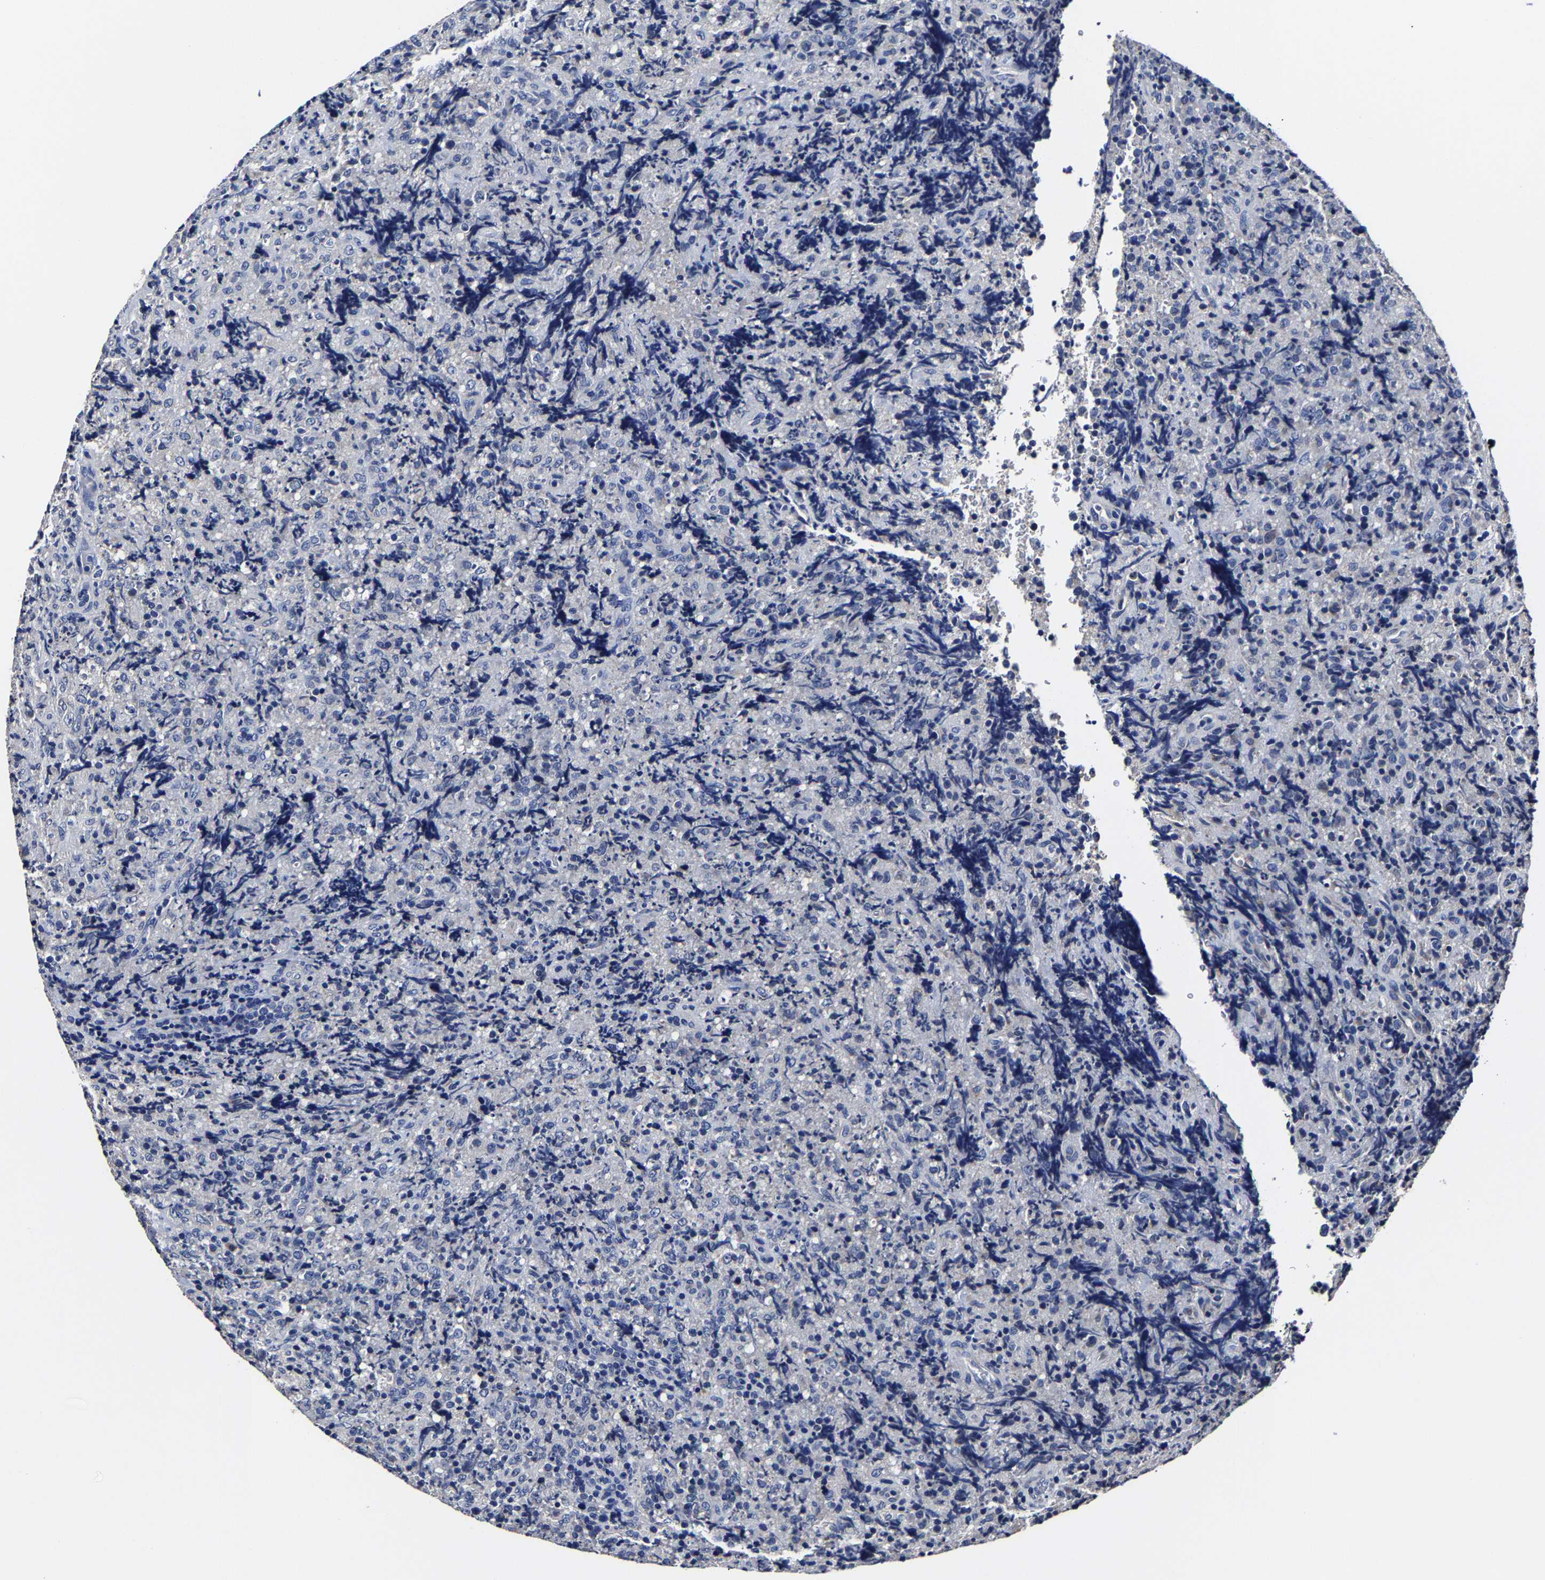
{"staining": {"intensity": "negative", "quantity": "none", "location": "none"}, "tissue": "lymphoma", "cell_type": "Tumor cells", "image_type": "cancer", "snomed": [{"axis": "morphology", "description": "Malignant lymphoma, non-Hodgkin's type, High grade"}, {"axis": "topography", "description": "Tonsil"}], "caption": "Image shows no significant protein staining in tumor cells of high-grade malignant lymphoma, non-Hodgkin's type.", "gene": "AKAP4", "patient": {"sex": "female", "age": 36}}